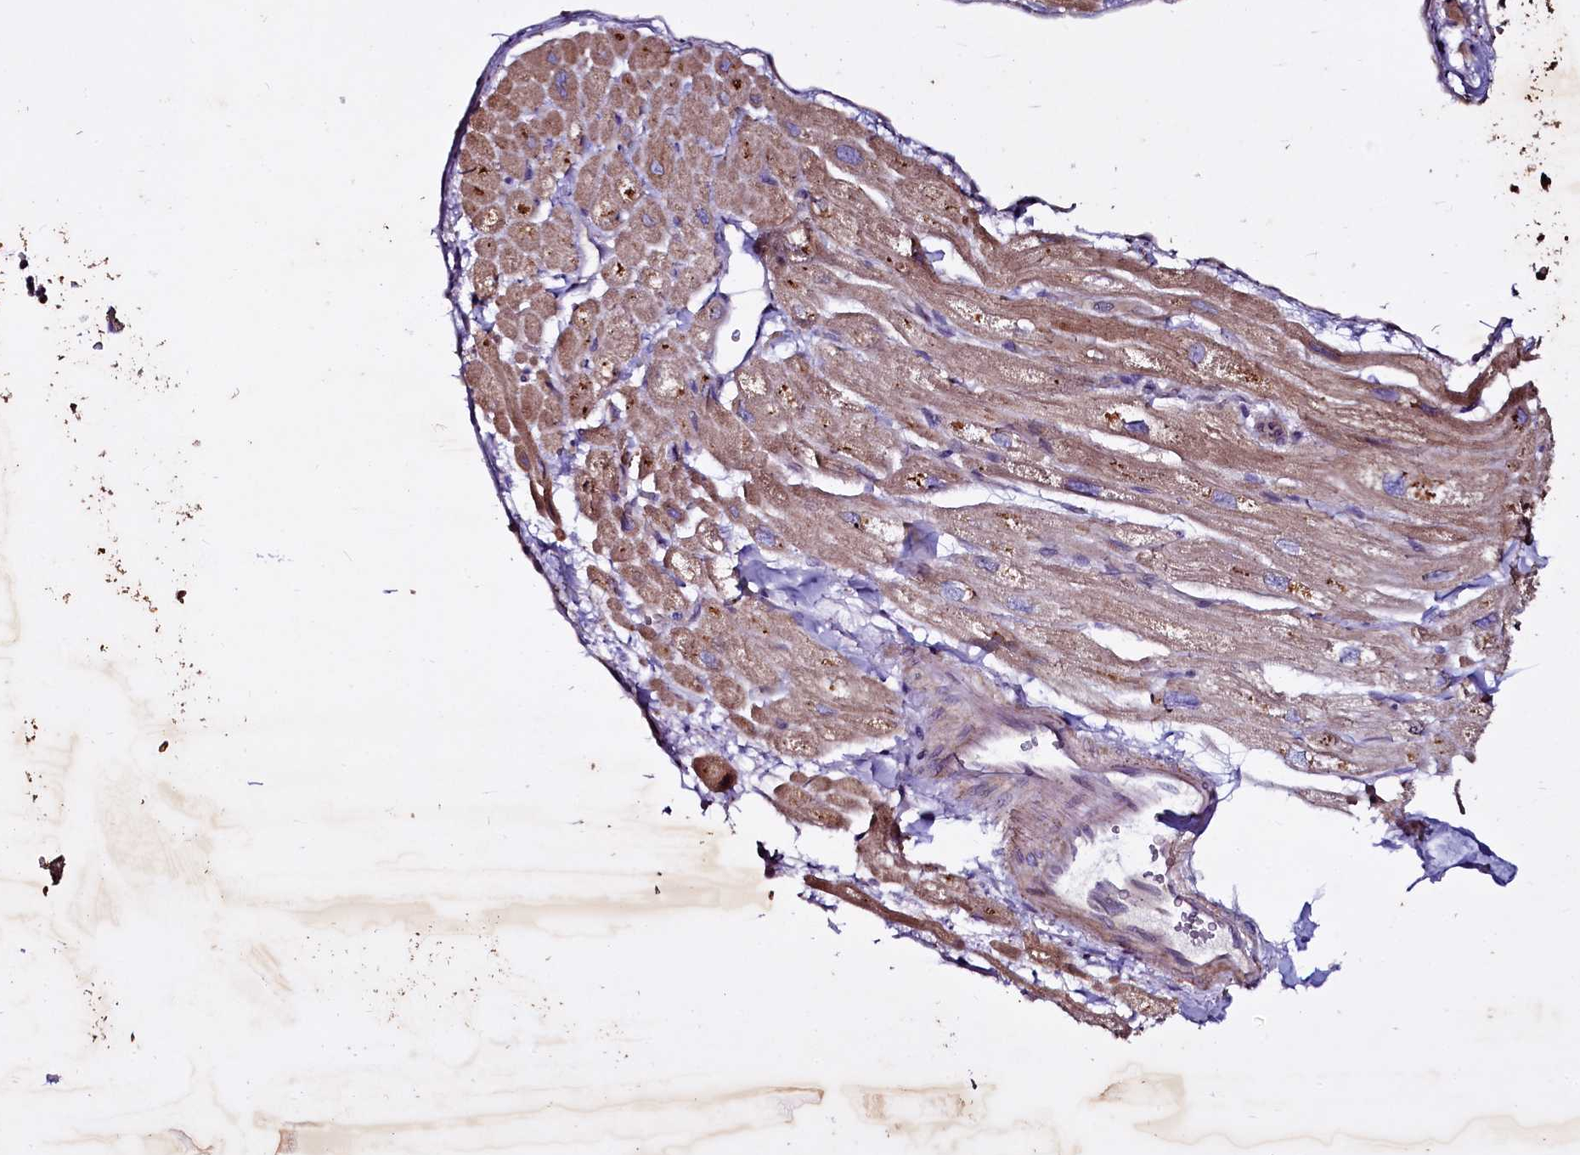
{"staining": {"intensity": "moderate", "quantity": "<25%", "location": "cytoplasmic/membranous"}, "tissue": "heart muscle", "cell_type": "Cardiomyocytes", "image_type": "normal", "snomed": [{"axis": "morphology", "description": "Normal tissue, NOS"}, {"axis": "topography", "description": "Heart"}], "caption": "IHC of benign human heart muscle demonstrates low levels of moderate cytoplasmic/membranous expression in approximately <25% of cardiomyocytes.", "gene": "SELENOT", "patient": {"sex": "male", "age": 65}}